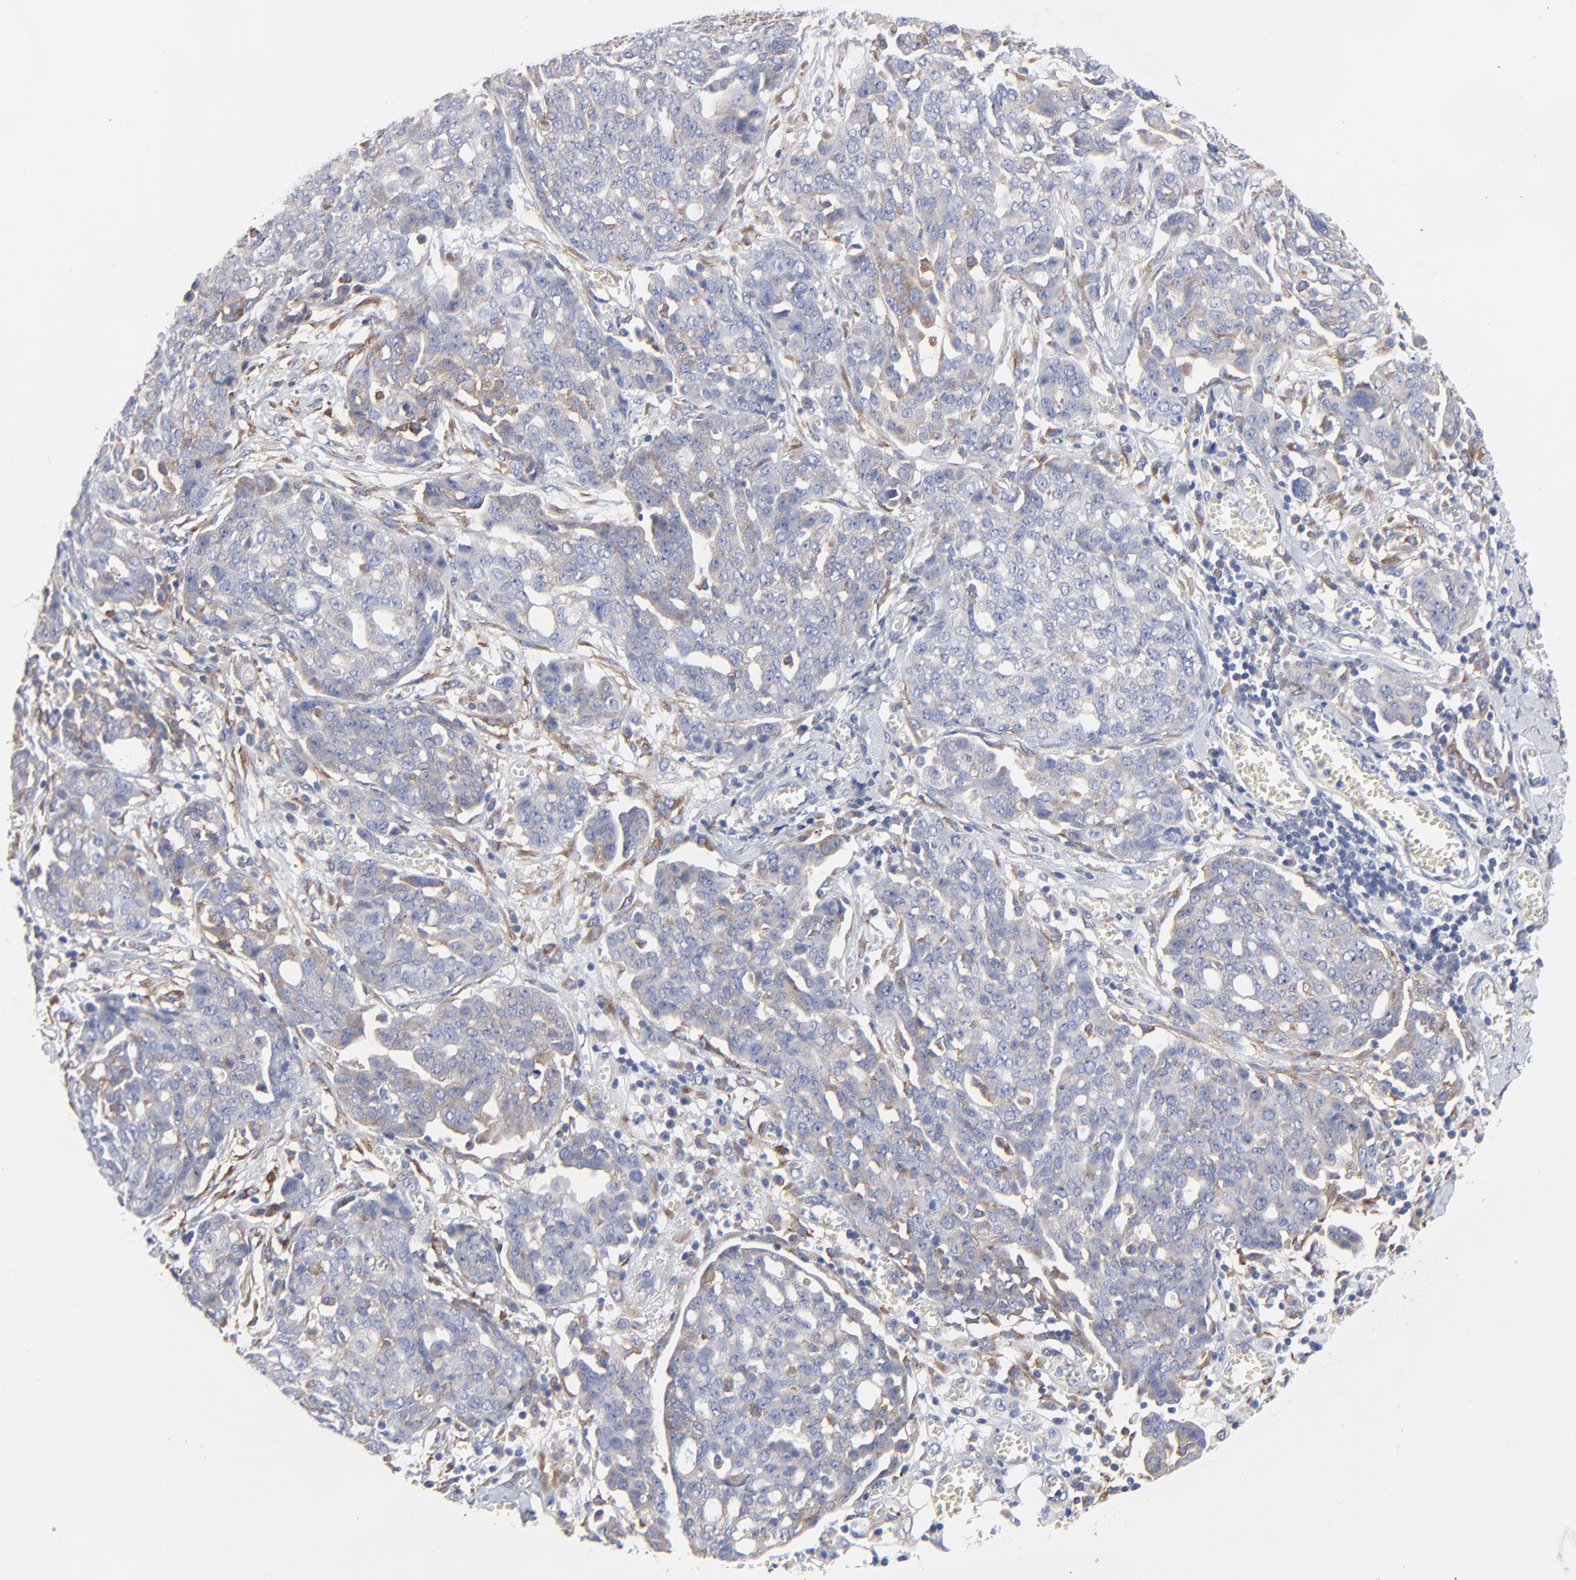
{"staining": {"intensity": "weak", "quantity": "25%-75%", "location": "cytoplasmic/membranous"}, "tissue": "ovarian cancer", "cell_type": "Tumor cells", "image_type": "cancer", "snomed": [{"axis": "morphology", "description": "Cystadenocarcinoma, serous, NOS"}, {"axis": "topography", "description": "Soft tissue"}, {"axis": "topography", "description": "Ovary"}], "caption": "Brown immunohistochemical staining in ovarian serous cystadenocarcinoma demonstrates weak cytoplasmic/membranous expression in approximately 25%-75% of tumor cells.", "gene": "STAT2", "patient": {"sex": "female", "age": 57}}